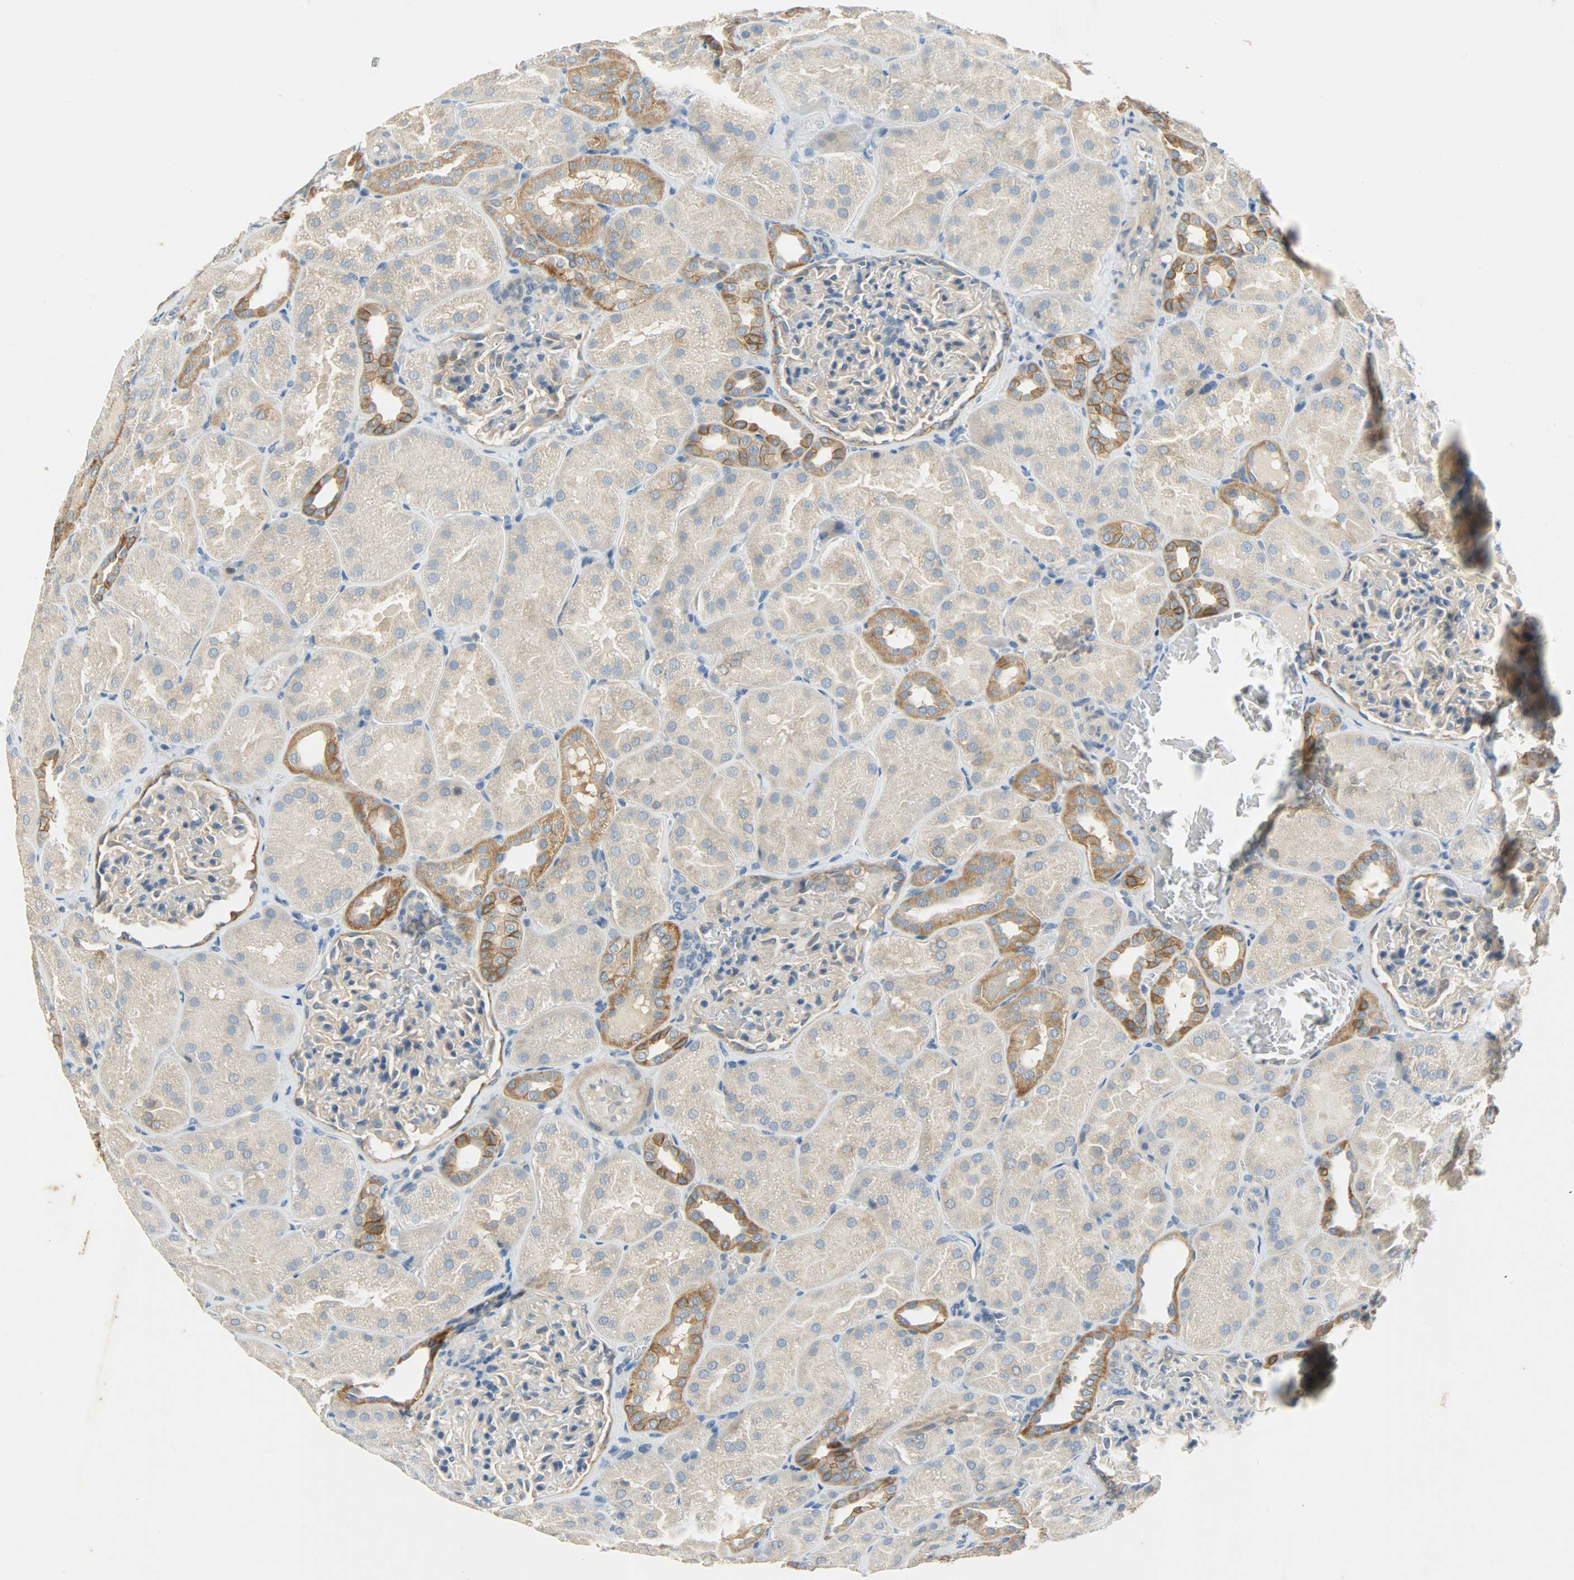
{"staining": {"intensity": "weak", "quantity": "25%-75%", "location": "cytoplasmic/membranous"}, "tissue": "kidney", "cell_type": "Cells in glomeruli", "image_type": "normal", "snomed": [{"axis": "morphology", "description": "Normal tissue, NOS"}, {"axis": "topography", "description": "Kidney"}], "caption": "Immunohistochemical staining of normal kidney demonstrates weak cytoplasmic/membranous protein staining in approximately 25%-75% of cells in glomeruli.", "gene": "DSG2", "patient": {"sex": "male", "age": 28}}